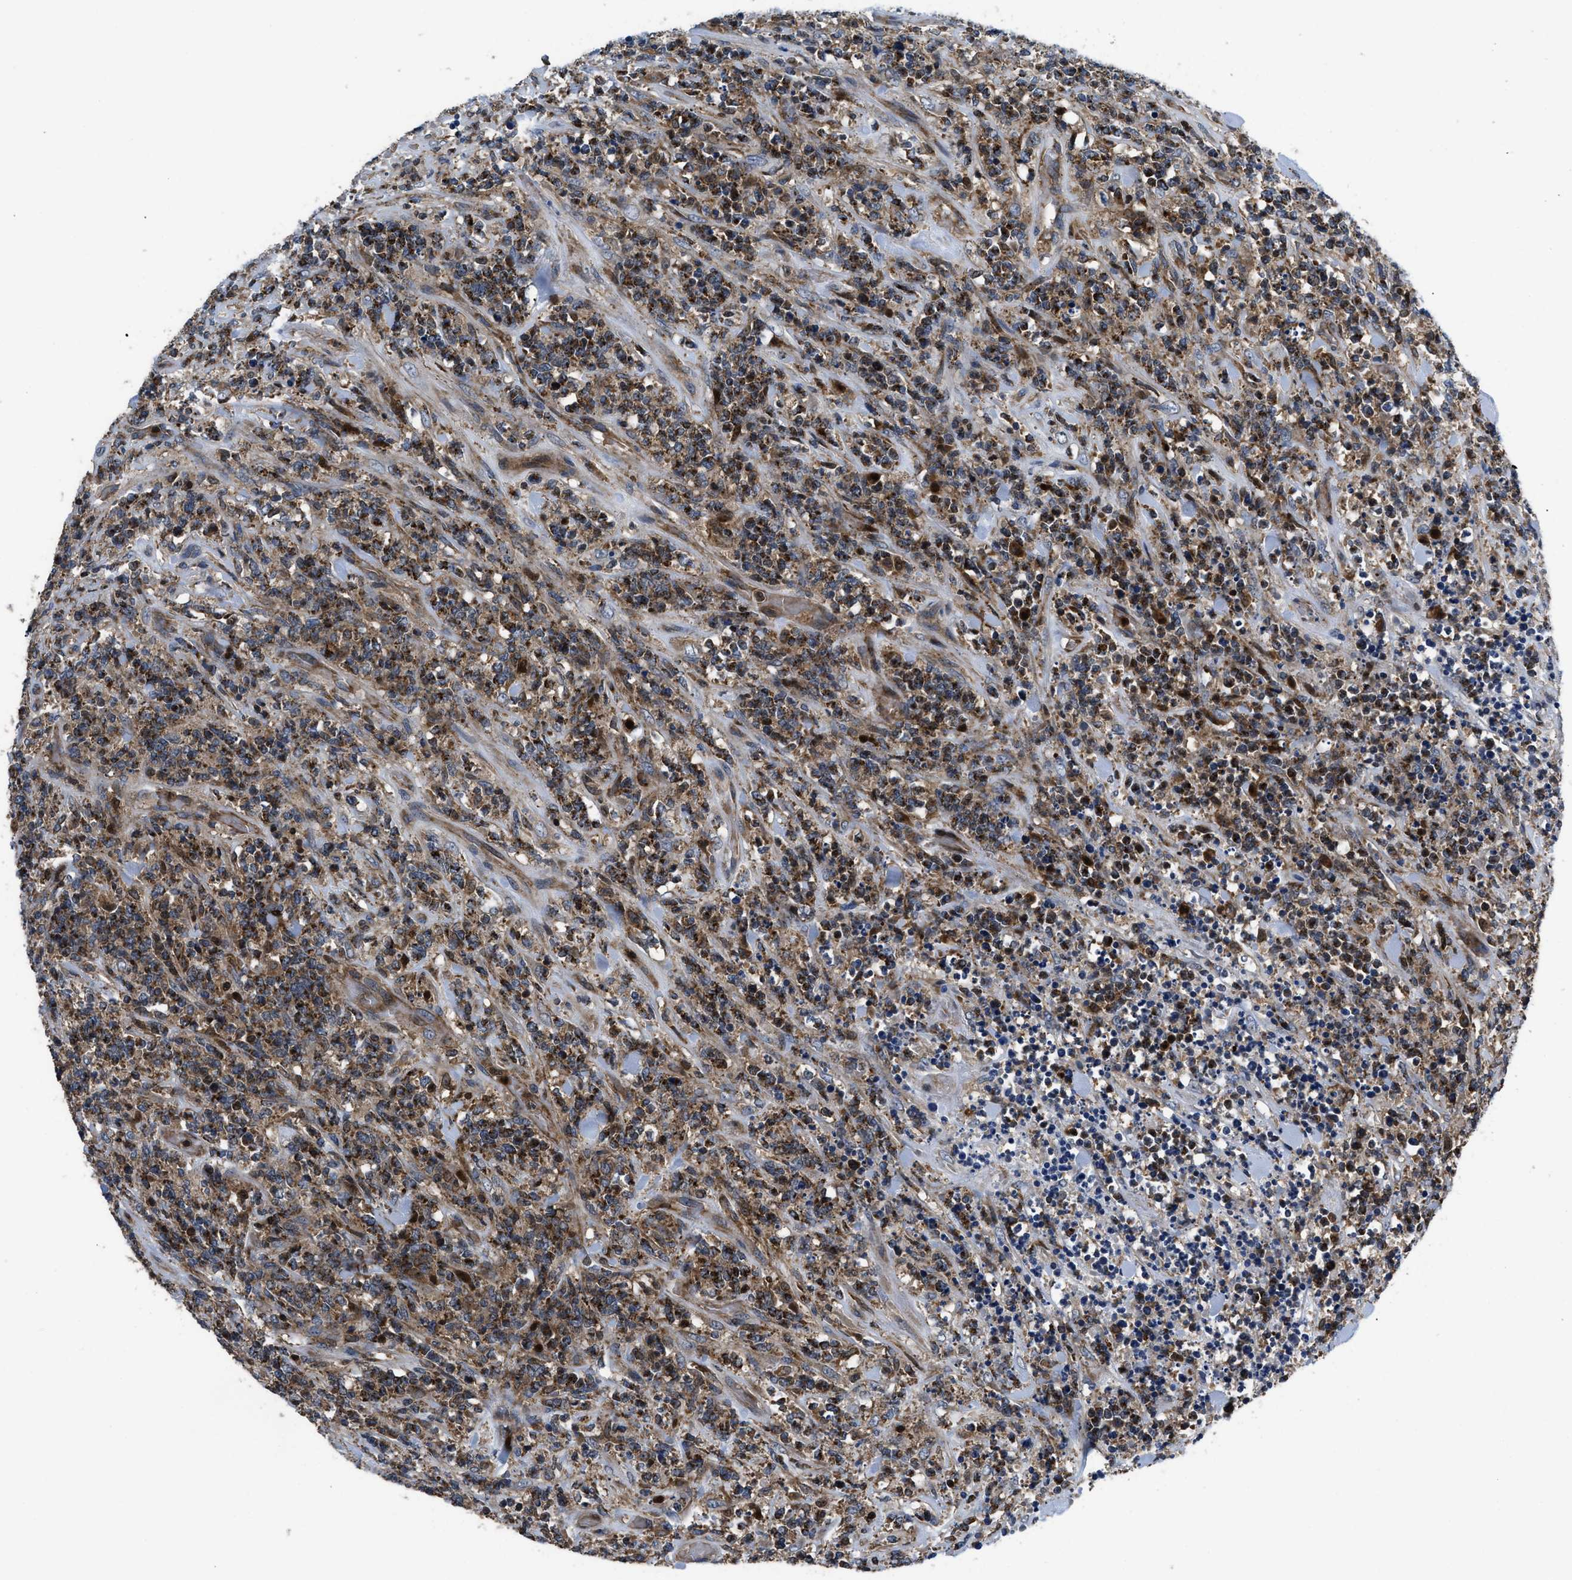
{"staining": {"intensity": "strong", "quantity": ">75%", "location": "cytoplasmic/membranous"}, "tissue": "lymphoma", "cell_type": "Tumor cells", "image_type": "cancer", "snomed": [{"axis": "morphology", "description": "Malignant lymphoma, non-Hodgkin's type, High grade"}, {"axis": "topography", "description": "Soft tissue"}], "caption": "DAB (3,3'-diaminobenzidine) immunohistochemical staining of high-grade malignant lymphoma, non-Hodgkin's type reveals strong cytoplasmic/membranous protein staining in approximately >75% of tumor cells.", "gene": "YBEY", "patient": {"sex": "male", "age": 18}}